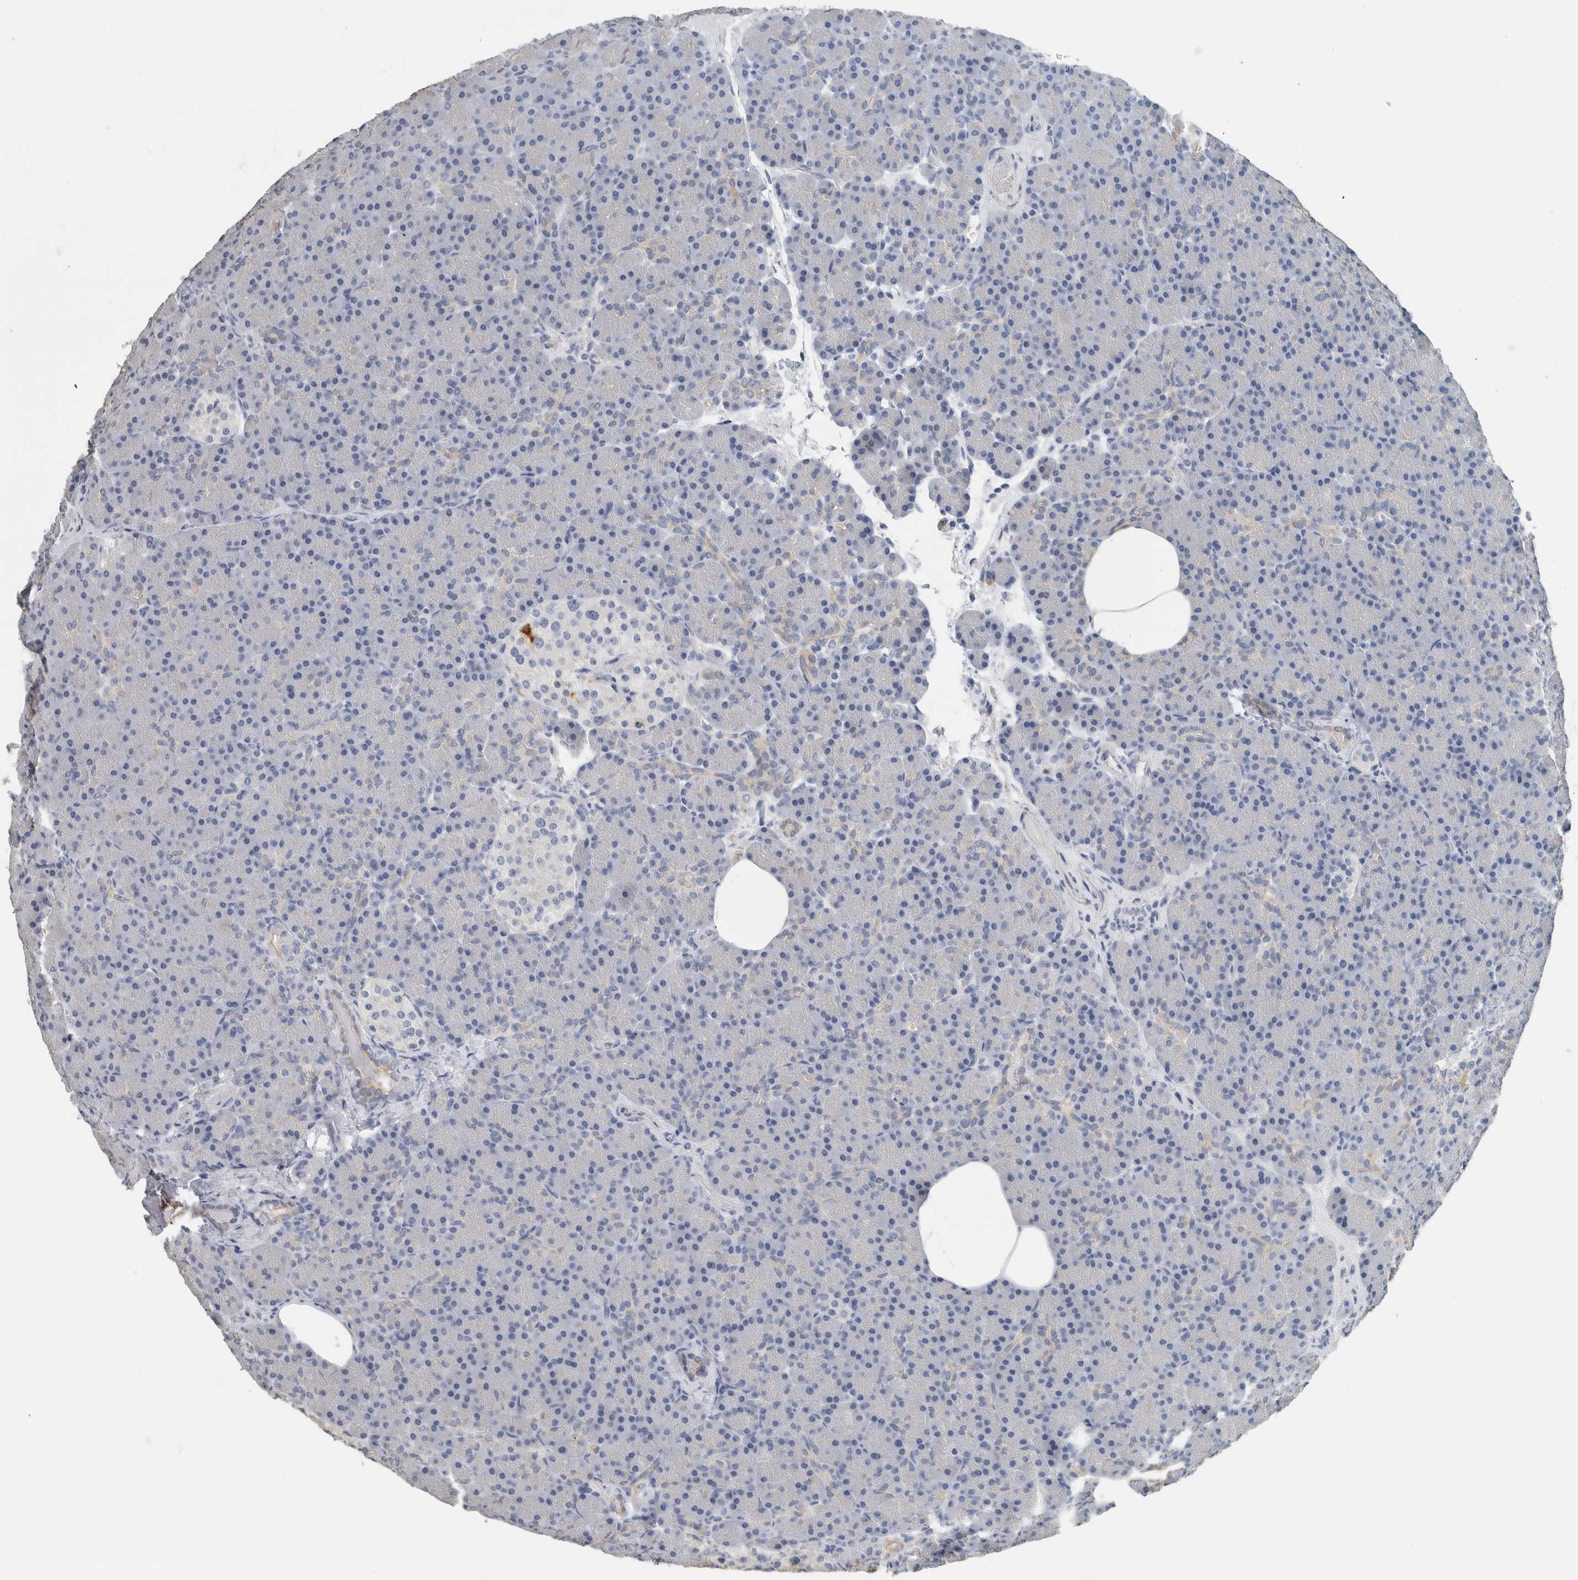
{"staining": {"intensity": "negative", "quantity": "none", "location": "none"}, "tissue": "pancreas", "cell_type": "Exocrine glandular cells", "image_type": "normal", "snomed": [{"axis": "morphology", "description": "Normal tissue, NOS"}, {"axis": "topography", "description": "Pancreas"}], "caption": "DAB (3,3'-diaminobenzidine) immunohistochemical staining of benign pancreas exhibits no significant positivity in exocrine glandular cells. (DAB (3,3'-diaminobenzidine) immunohistochemistry visualized using brightfield microscopy, high magnification).", "gene": "NEFM", "patient": {"sex": "female", "age": 43}}